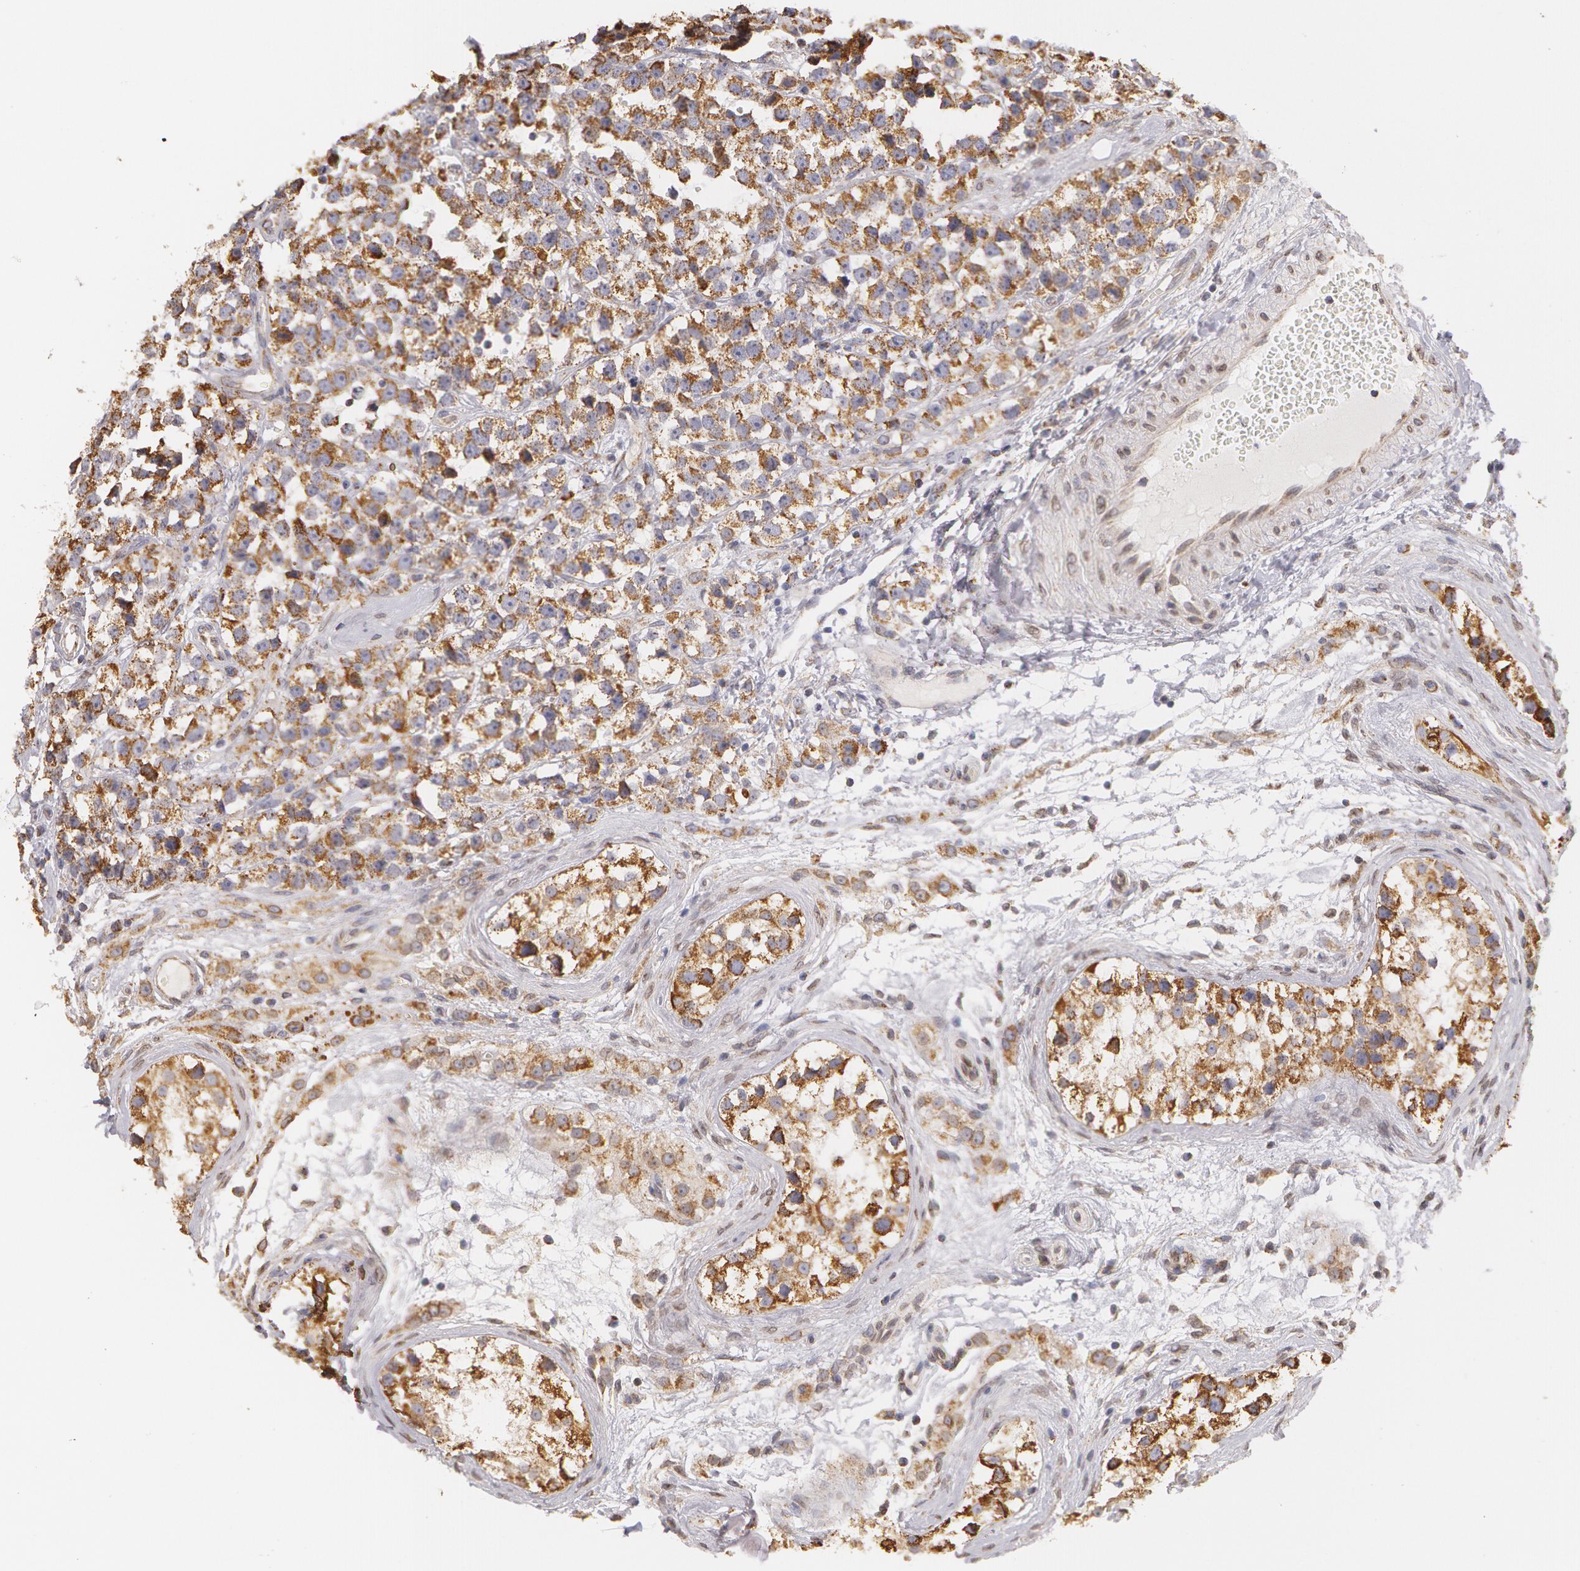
{"staining": {"intensity": "weak", "quantity": ">75%", "location": "cytoplasmic/membranous"}, "tissue": "testis cancer", "cell_type": "Tumor cells", "image_type": "cancer", "snomed": [{"axis": "morphology", "description": "Seminoma, NOS"}, {"axis": "topography", "description": "Testis"}], "caption": "The histopathology image demonstrates immunohistochemical staining of testis cancer. There is weak cytoplasmic/membranous expression is seen in approximately >75% of tumor cells. (brown staining indicates protein expression, while blue staining denotes nuclei).", "gene": "KRT18", "patient": {"sex": "male", "age": 25}}